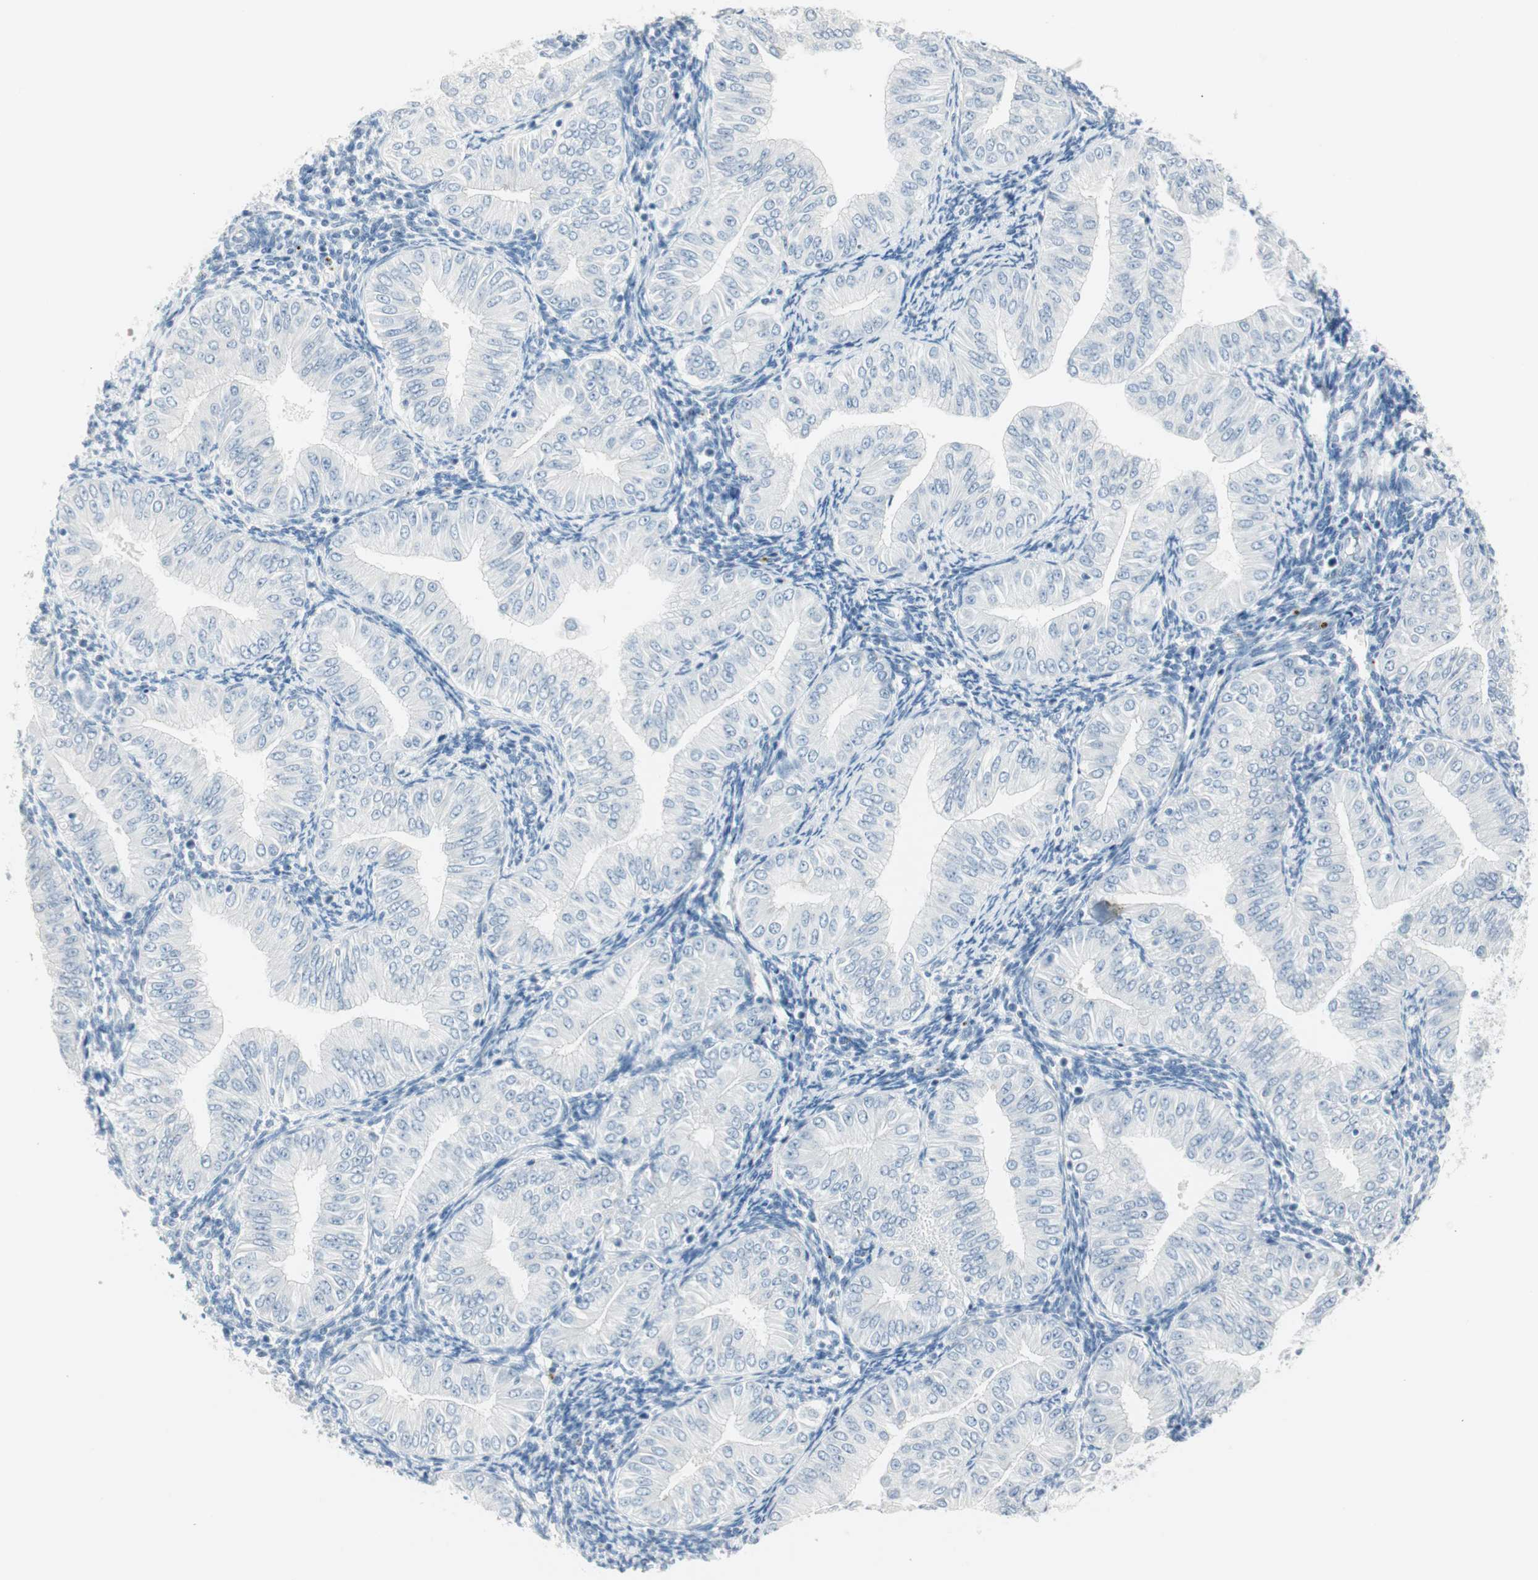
{"staining": {"intensity": "negative", "quantity": "none", "location": "none"}, "tissue": "endometrial cancer", "cell_type": "Tumor cells", "image_type": "cancer", "snomed": [{"axis": "morphology", "description": "Normal tissue, NOS"}, {"axis": "morphology", "description": "Adenocarcinoma, NOS"}, {"axis": "topography", "description": "Endometrium"}], "caption": "There is no significant positivity in tumor cells of adenocarcinoma (endometrial).", "gene": "MLLT10", "patient": {"sex": "female", "age": 53}}